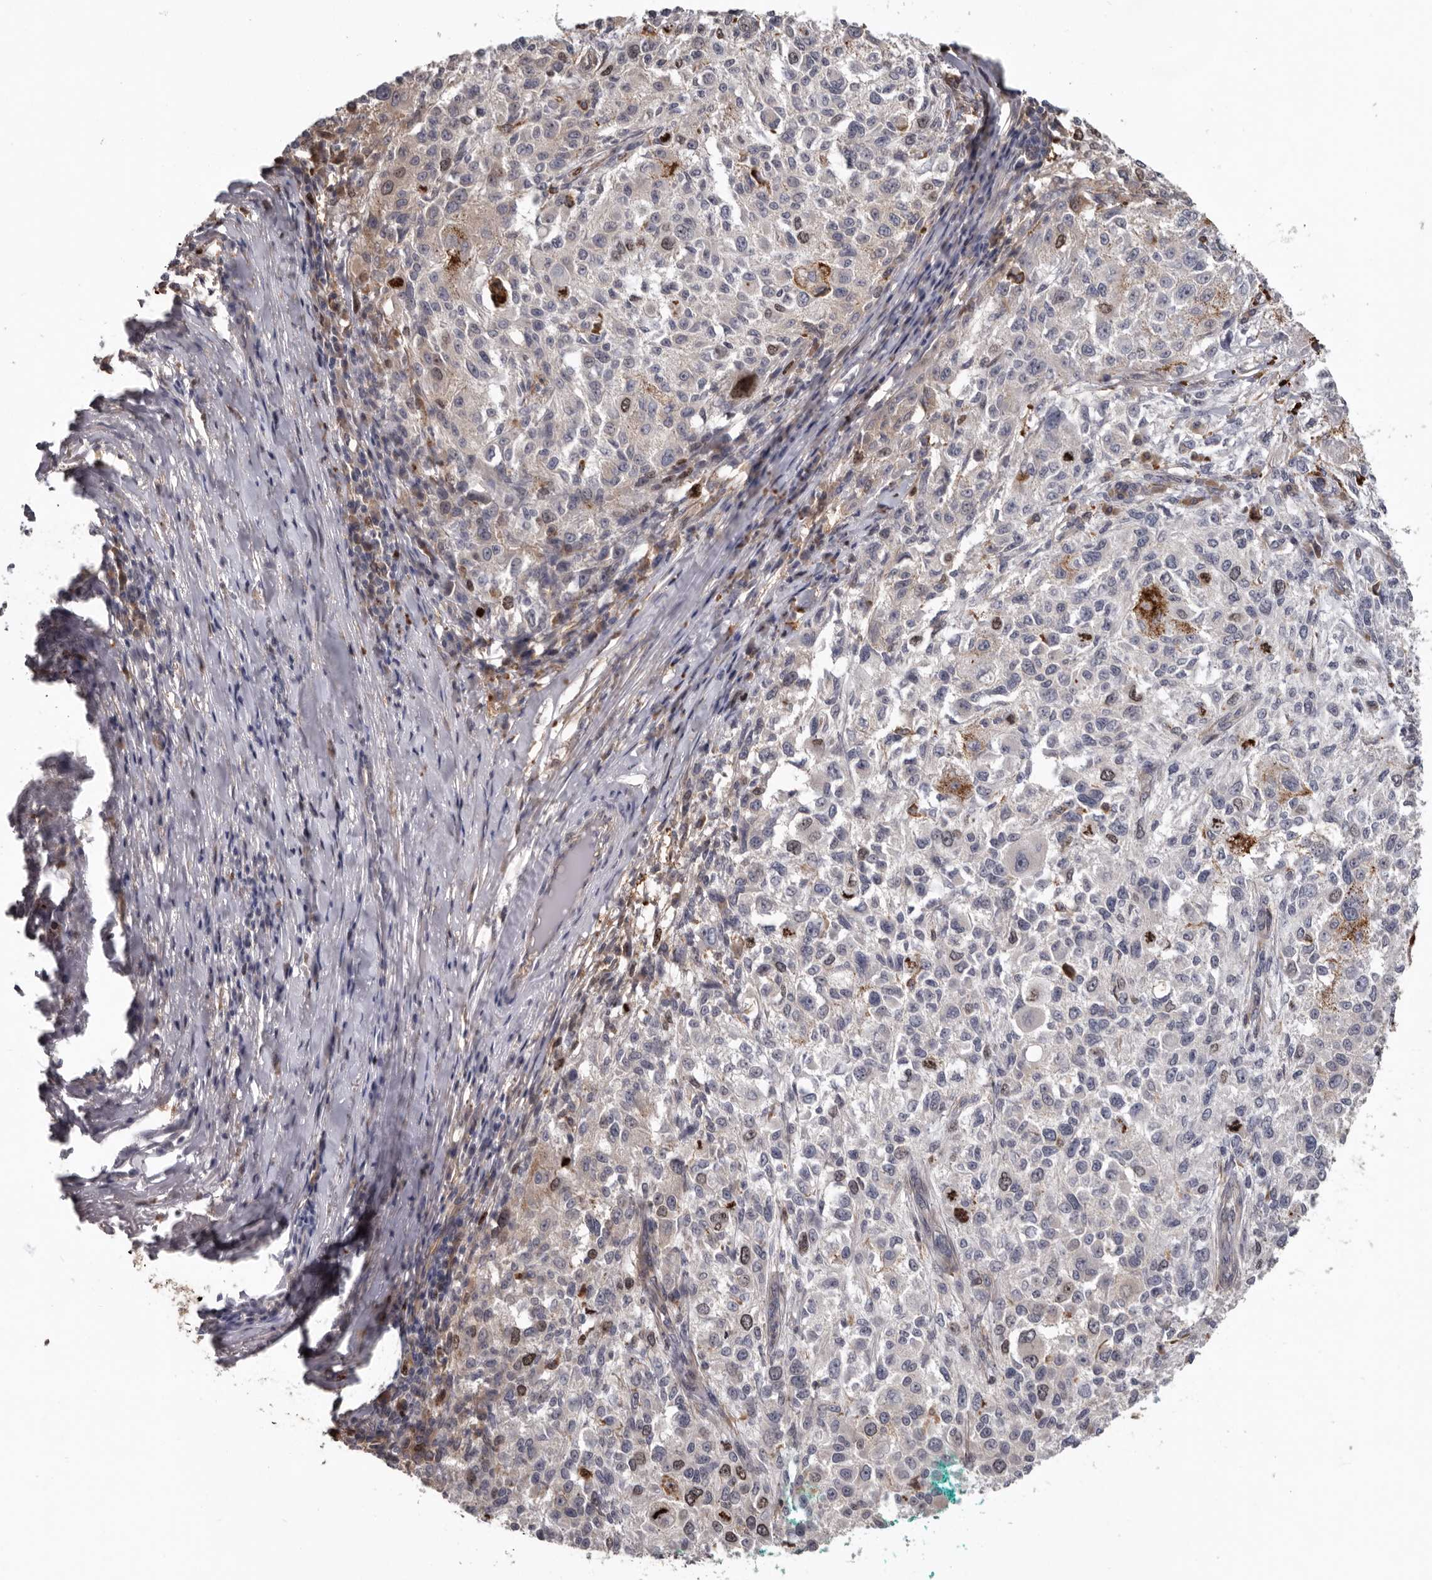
{"staining": {"intensity": "negative", "quantity": "none", "location": "none"}, "tissue": "melanoma", "cell_type": "Tumor cells", "image_type": "cancer", "snomed": [{"axis": "morphology", "description": "Necrosis, NOS"}, {"axis": "morphology", "description": "Malignant melanoma, NOS"}, {"axis": "topography", "description": "Skin"}], "caption": "Immunohistochemistry (IHC) micrograph of melanoma stained for a protein (brown), which reveals no positivity in tumor cells. Brightfield microscopy of immunohistochemistry stained with DAB (brown) and hematoxylin (blue), captured at high magnification.", "gene": "CDCA8", "patient": {"sex": "female", "age": 87}}